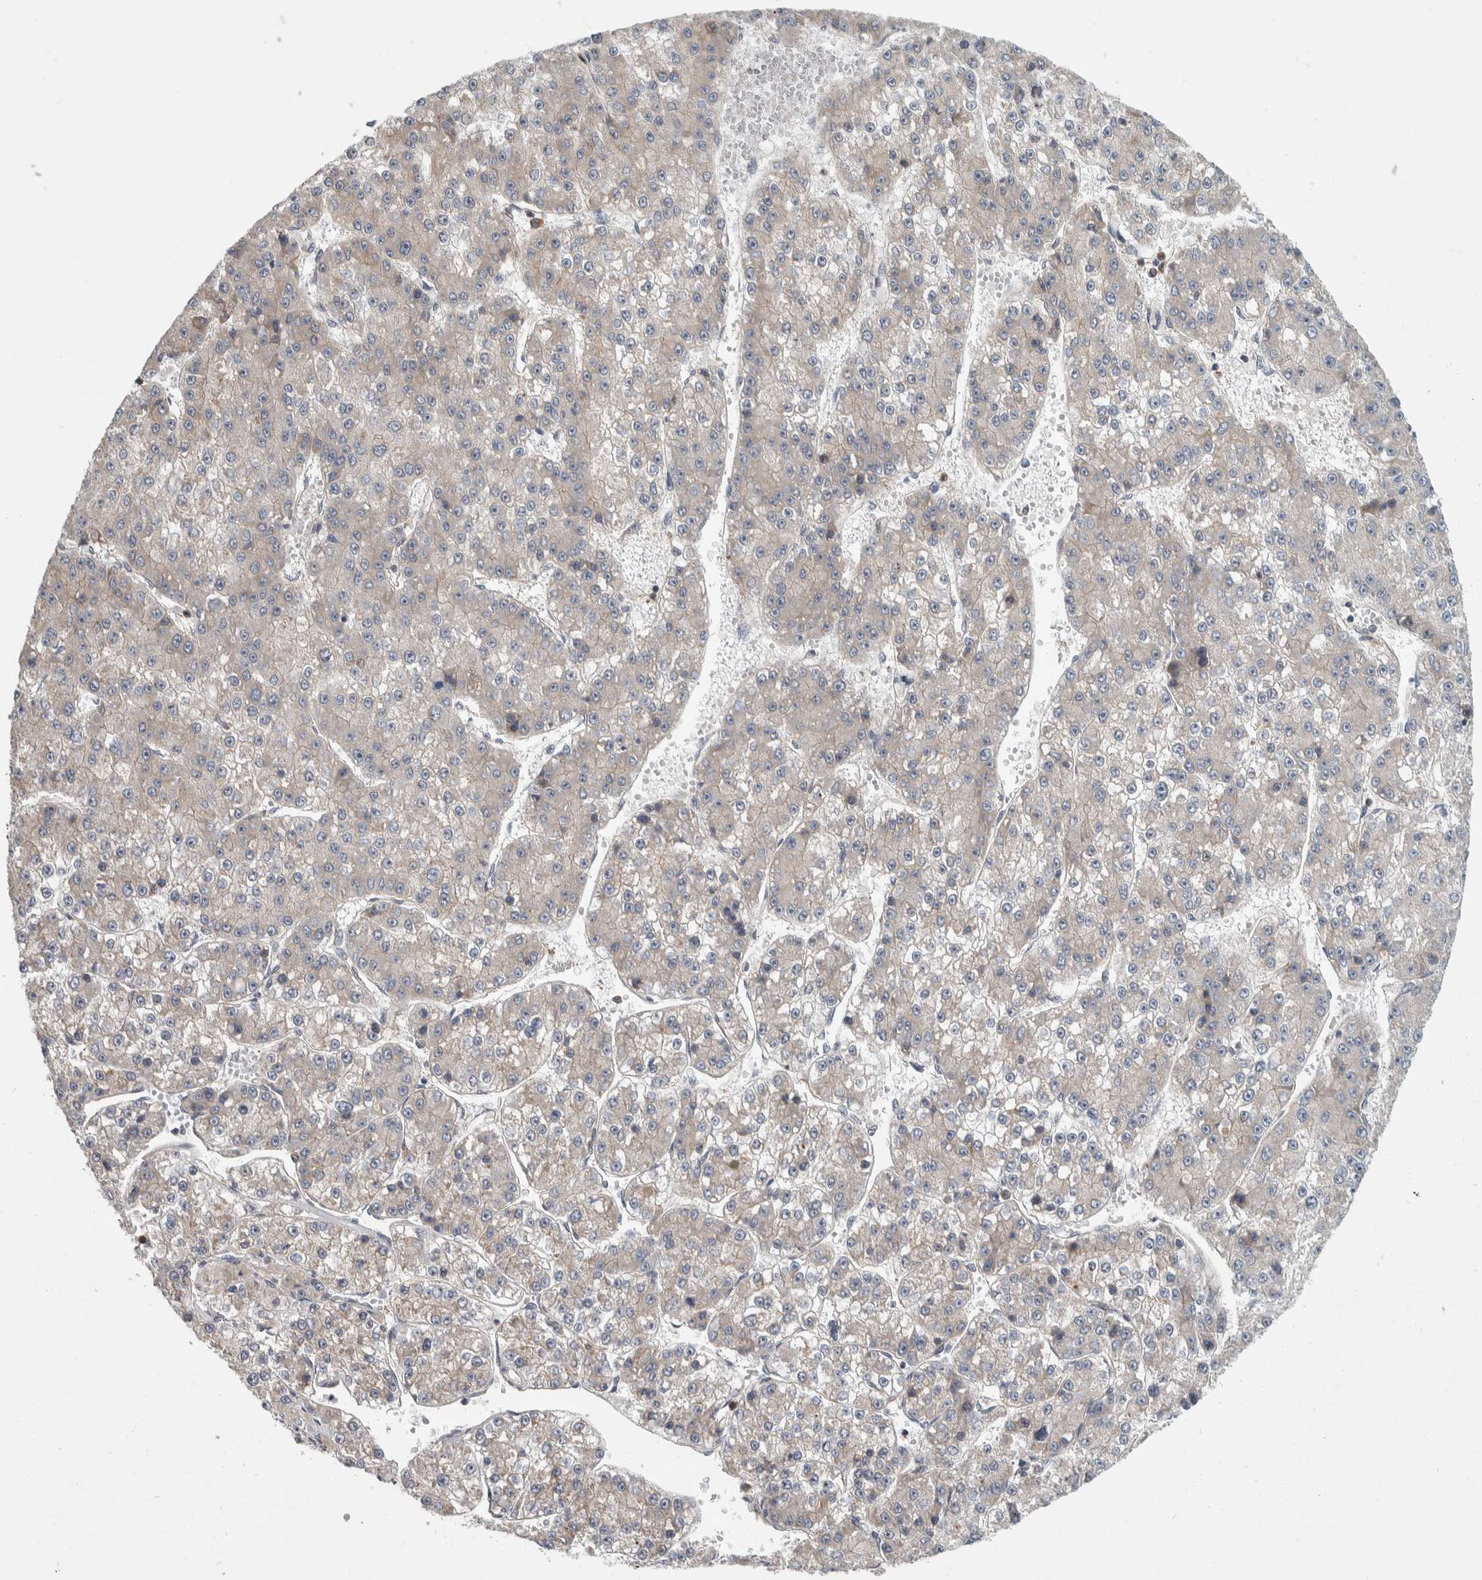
{"staining": {"intensity": "weak", "quantity": "<25%", "location": "cytoplasmic/membranous"}, "tissue": "liver cancer", "cell_type": "Tumor cells", "image_type": "cancer", "snomed": [{"axis": "morphology", "description": "Carcinoma, Hepatocellular, NOS"}, {"axis": "topography", "description": "Liver"}], "caption": "This is an IHC image of liver cancer (hepatocellular carcinoma). There is no positivity in tumor cells.", "gene": "KCNJ3", "patient": {"sex": "female", "age": 73}}